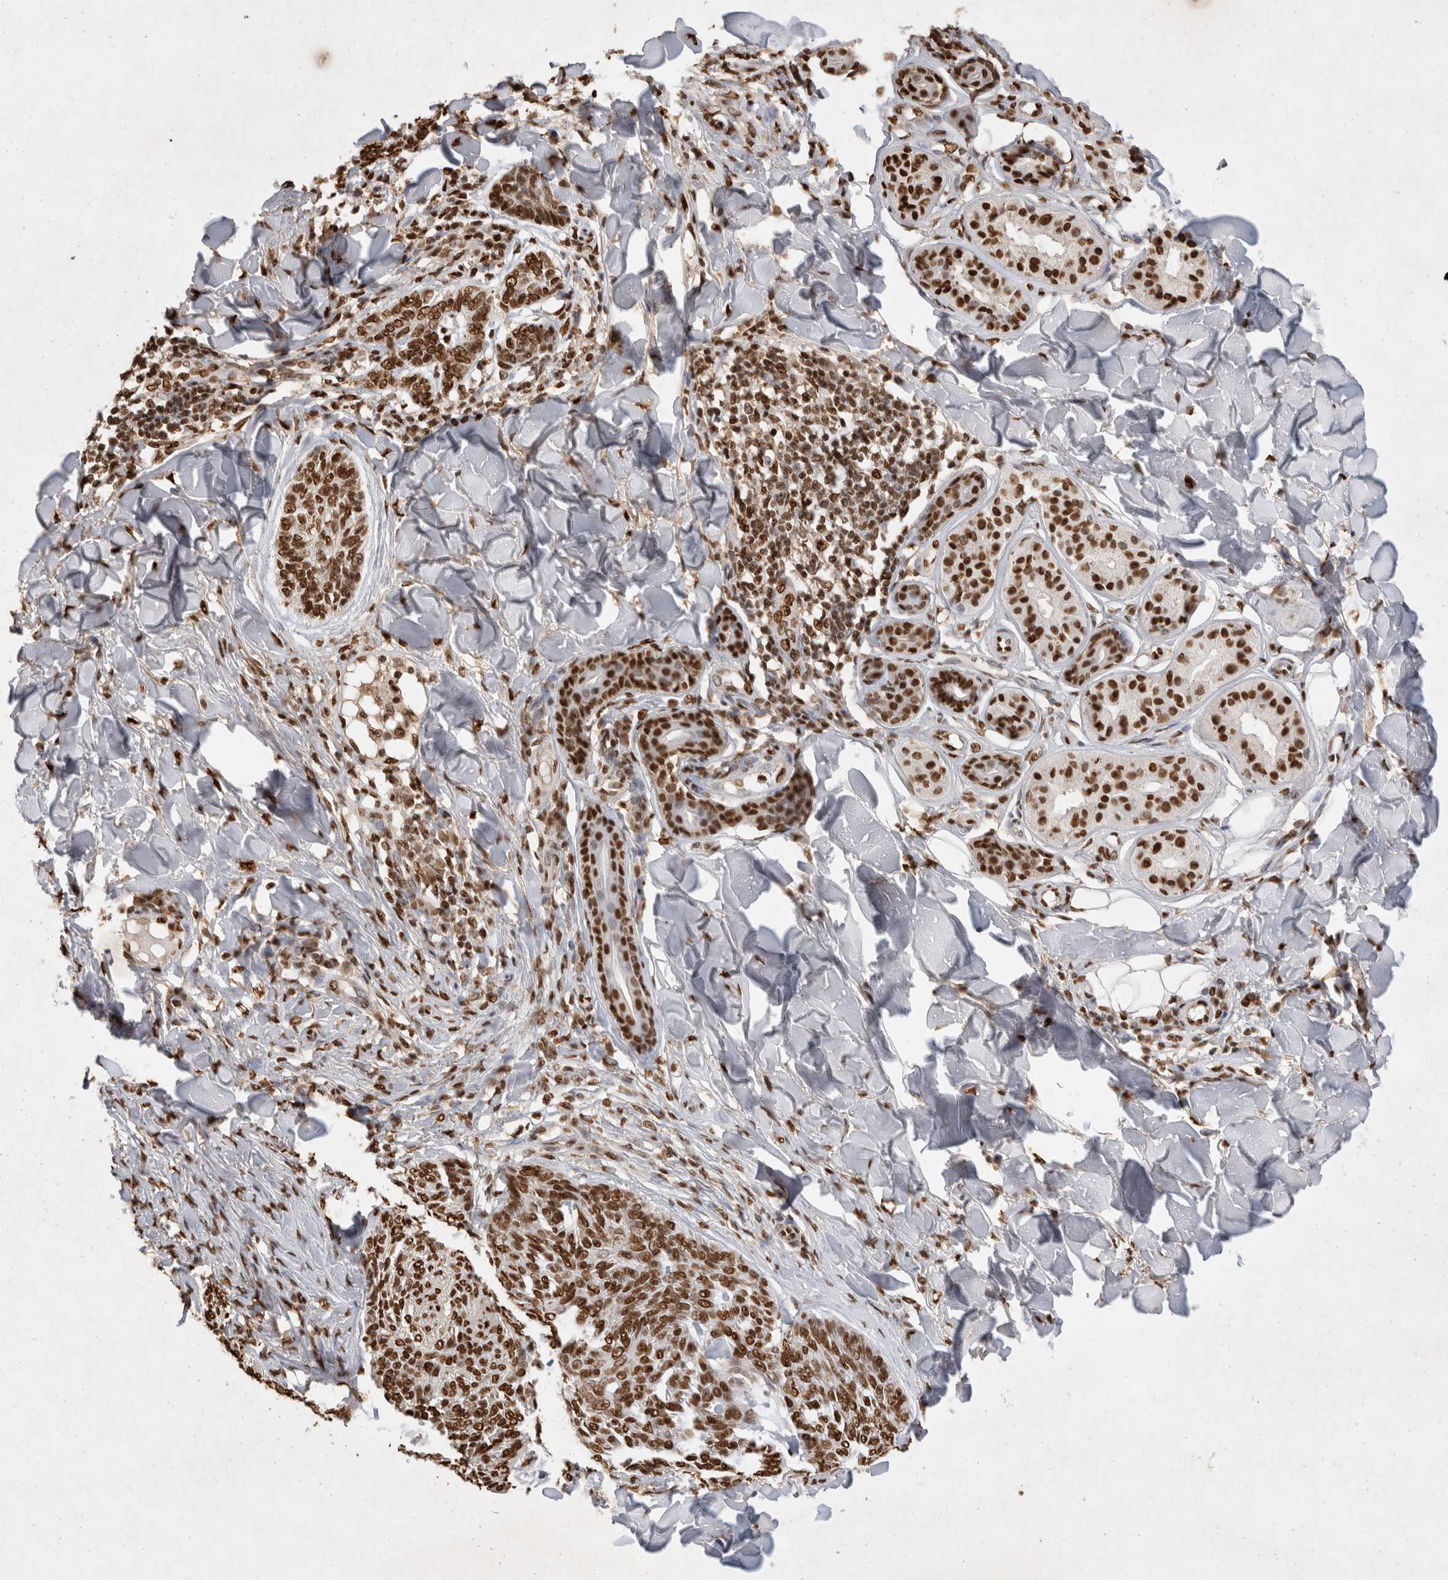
{"staining": {"intensity": "strong", "quantity": ">75%", "location": "nuclear"}, "tissue": "skin cancer", "cell_type": "Tumor cells", "image_type": "cancer", "snomed": [{"axis": "morphology", "description": "Basal cell carcinoma"}, {"axis": "topography", "description": "Skin"}], "caption": "An image showing strong nuclear positivity in approximately >75% of tumor cells in skin cancer (basal cell carcinoma), as visualized by brown immunohistochemical staining.", "gene": "HDGF", "patient": {"sex": "male", "age": 43}}